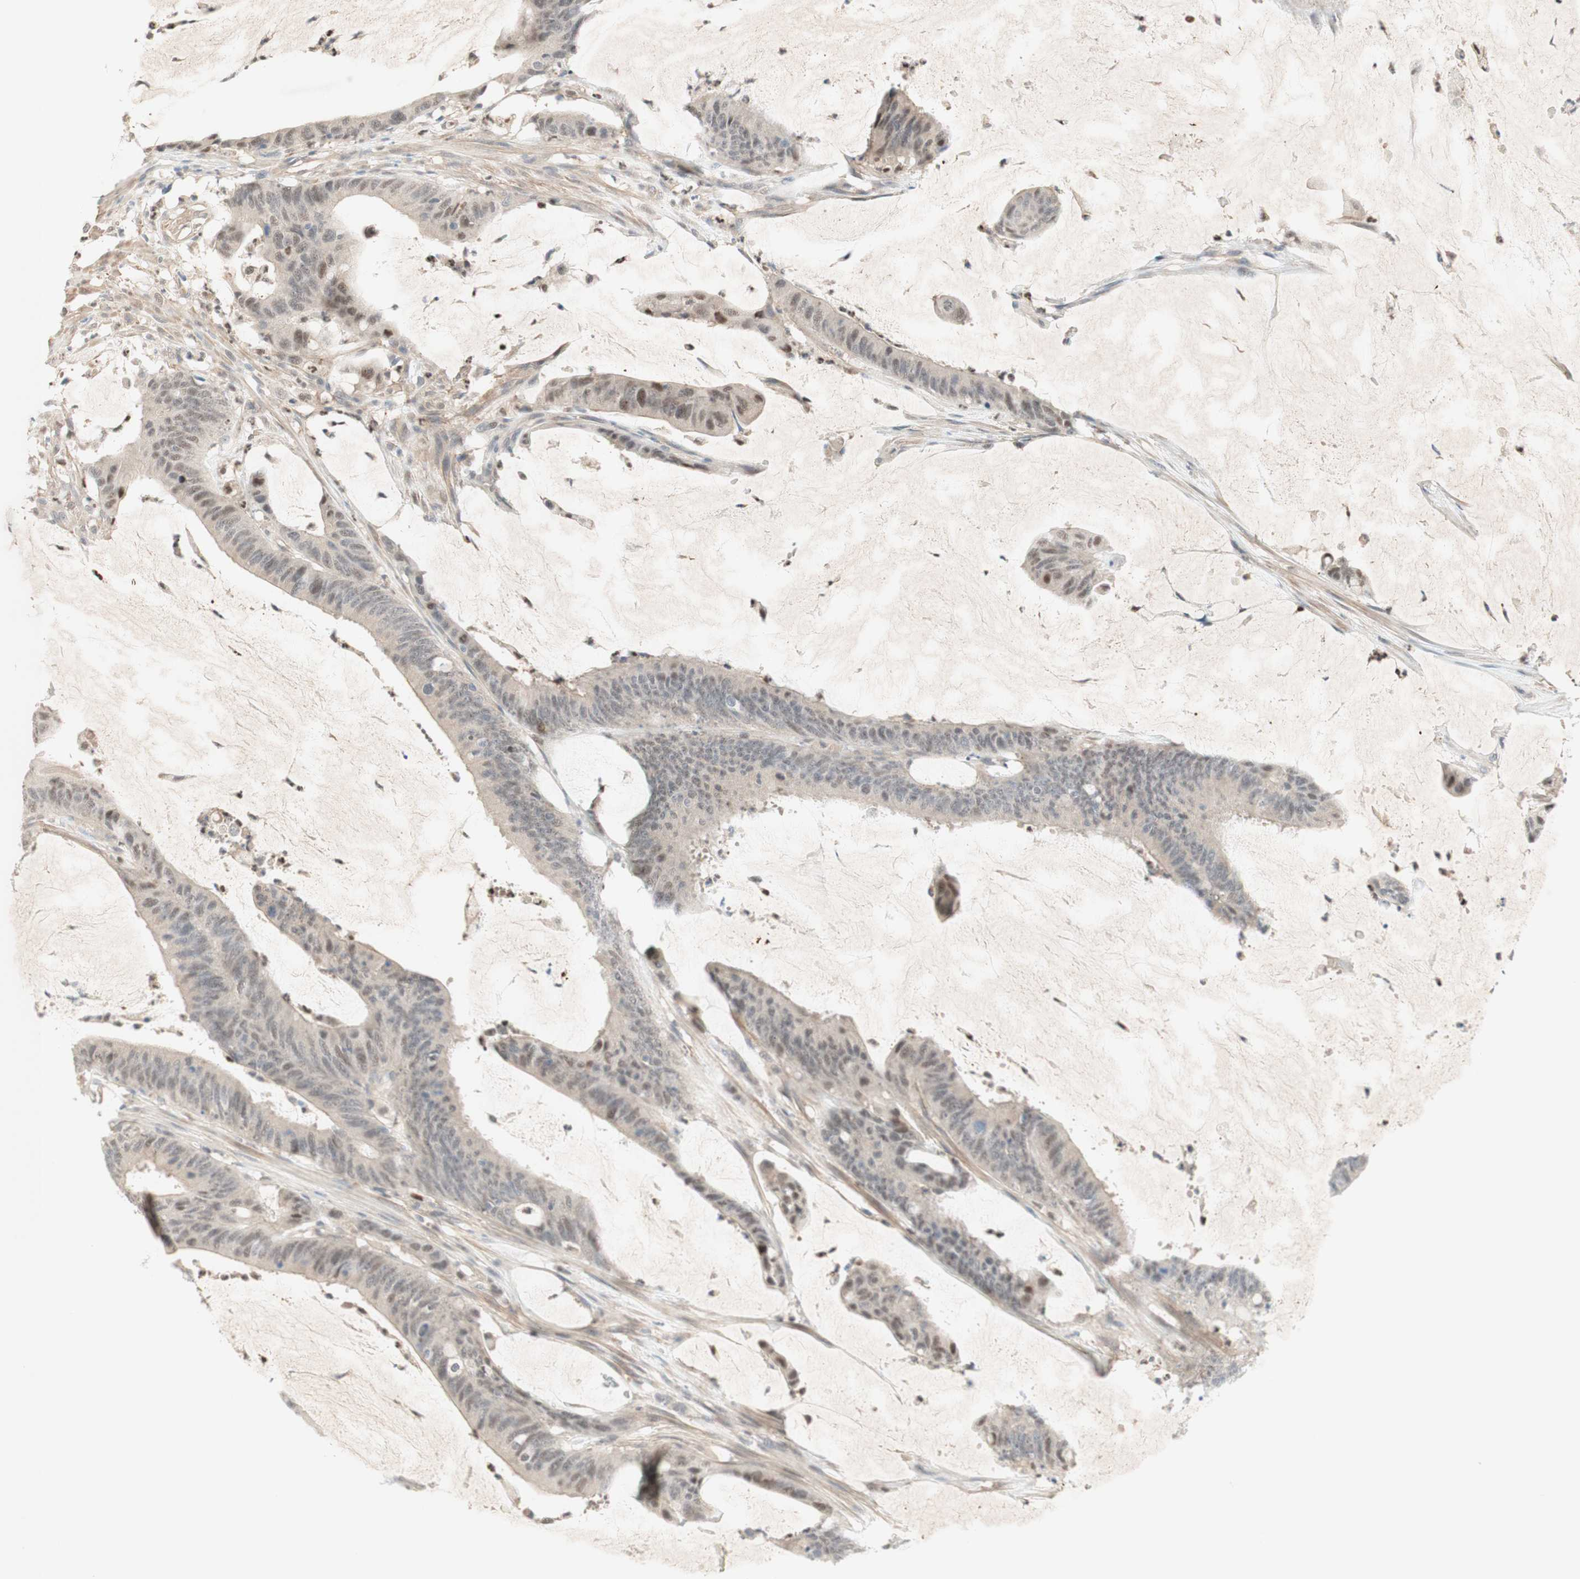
{"staining": {"intensity": "weak", "quantity": "25%-75%", "location": "nuclear"}, "tissue": "colorectal cancer", "cell_type": "Tumor cells", "image_type": "cancer", "snomed": [{"axis": "morphology", "description": "Adenocarcinoma, NOS"}, {"axis": "topography", "description": "Rectum"}], "caption": "Colorectal adenocarcinoma stained with DAB immunohistochemistry (IHC) shows low levels of weak nuclear staining in about 25%-75% of tumor cells.", "gene": "RFNG", "patient": {"sex": "female", "age": 66}}